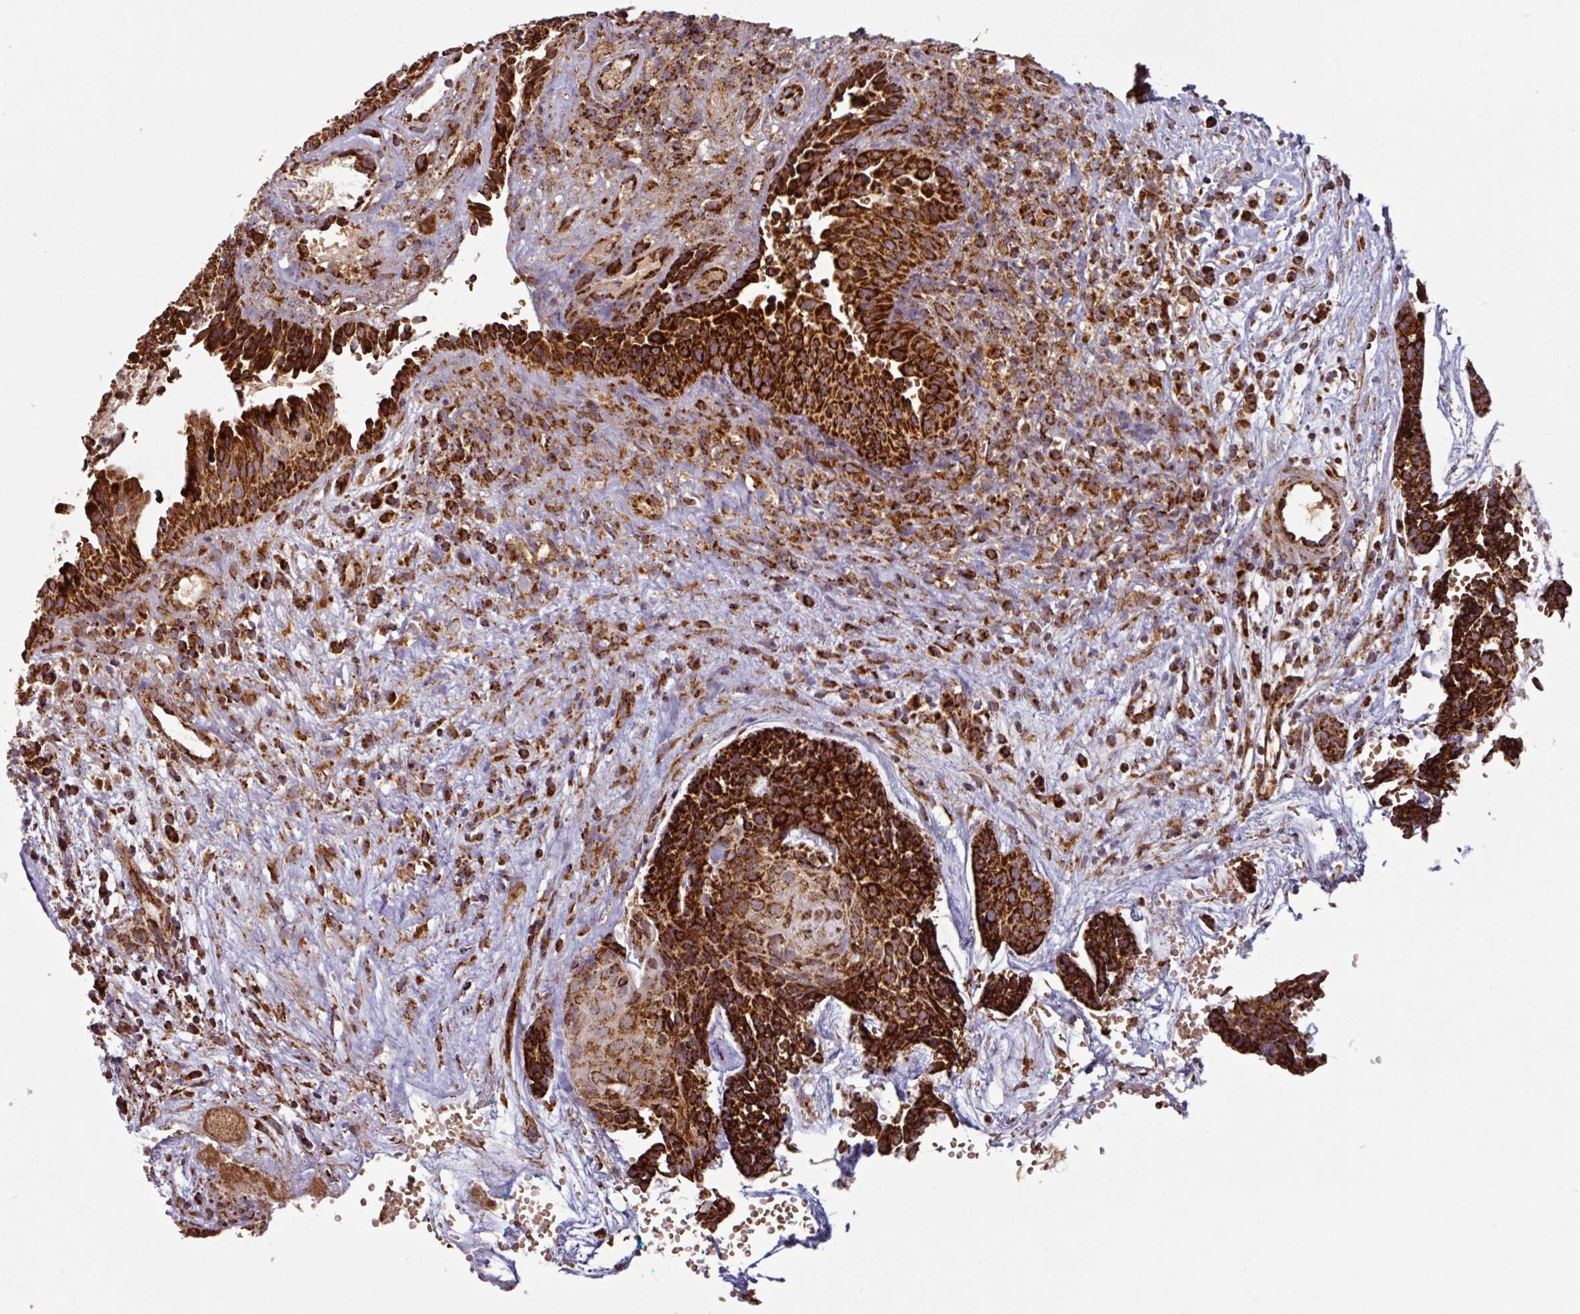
{"staining": {"intensity": "strong", "quantity": ">75%", "location": "cytoplasmic/membranous"}, "tissue": "head and neck cancer", "cell_type": "Tumor cells", "image_type": "cancer", "snomed": [{"axis": "morphology", "description": "Adenocarcinoma, NOS"}, {"axis": "topography", "description": "Subcutis"}, {"axis": "topography", "description": "Head-Neck"}], "caption": "Immunohistochemistry (IHC) micrograph of head and neck cancer stained for a protein (brown), which shows high levels of strong cytoplasmic/membranous expression in about >75% of tumor cells.", "gene": "TRAP1", "patient": {"sex": "female", "age": 73}}